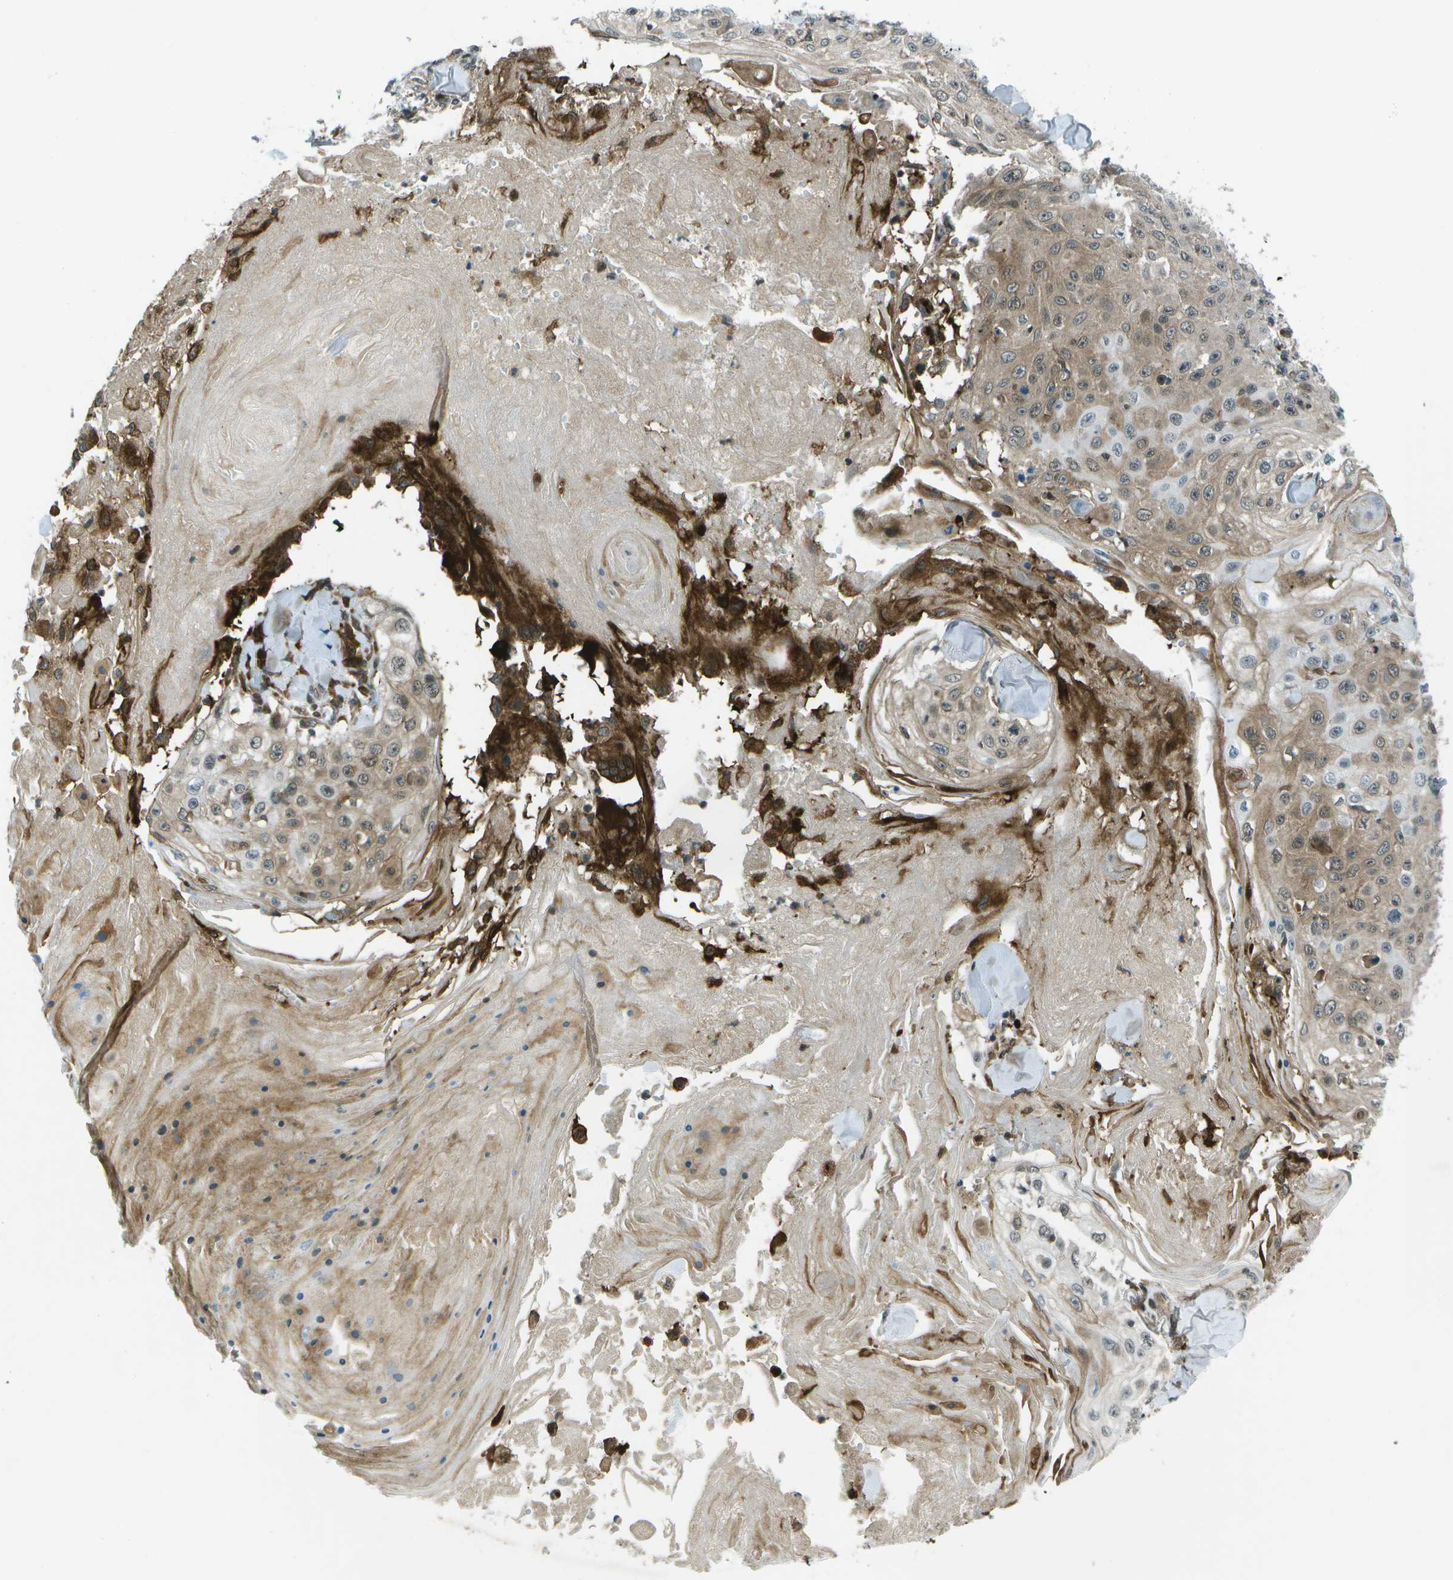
{"staining": {"intensity": "weak", "quantity": "25%-75%", "location": "cytoplasmic/membranous"}, "tissue": "skin cancer", "cell_type": "Tumor cells", "image_type": "cancer", "snomed": [{"axis": "morphology", "description": "Squamous cell carcinoma, NOS"}, {"axis": "topography", "description": "Skin"}], "caption": "Skin cancer (squamous cell carcinoma) tissue shows weak cytoplasmic/membranous staining in about 25%-75% of tumor cells (IHC, brightfield microscopy, high magnification).", "gene": "TMEM19", "patient": {"sex": "male", "age": 86}}